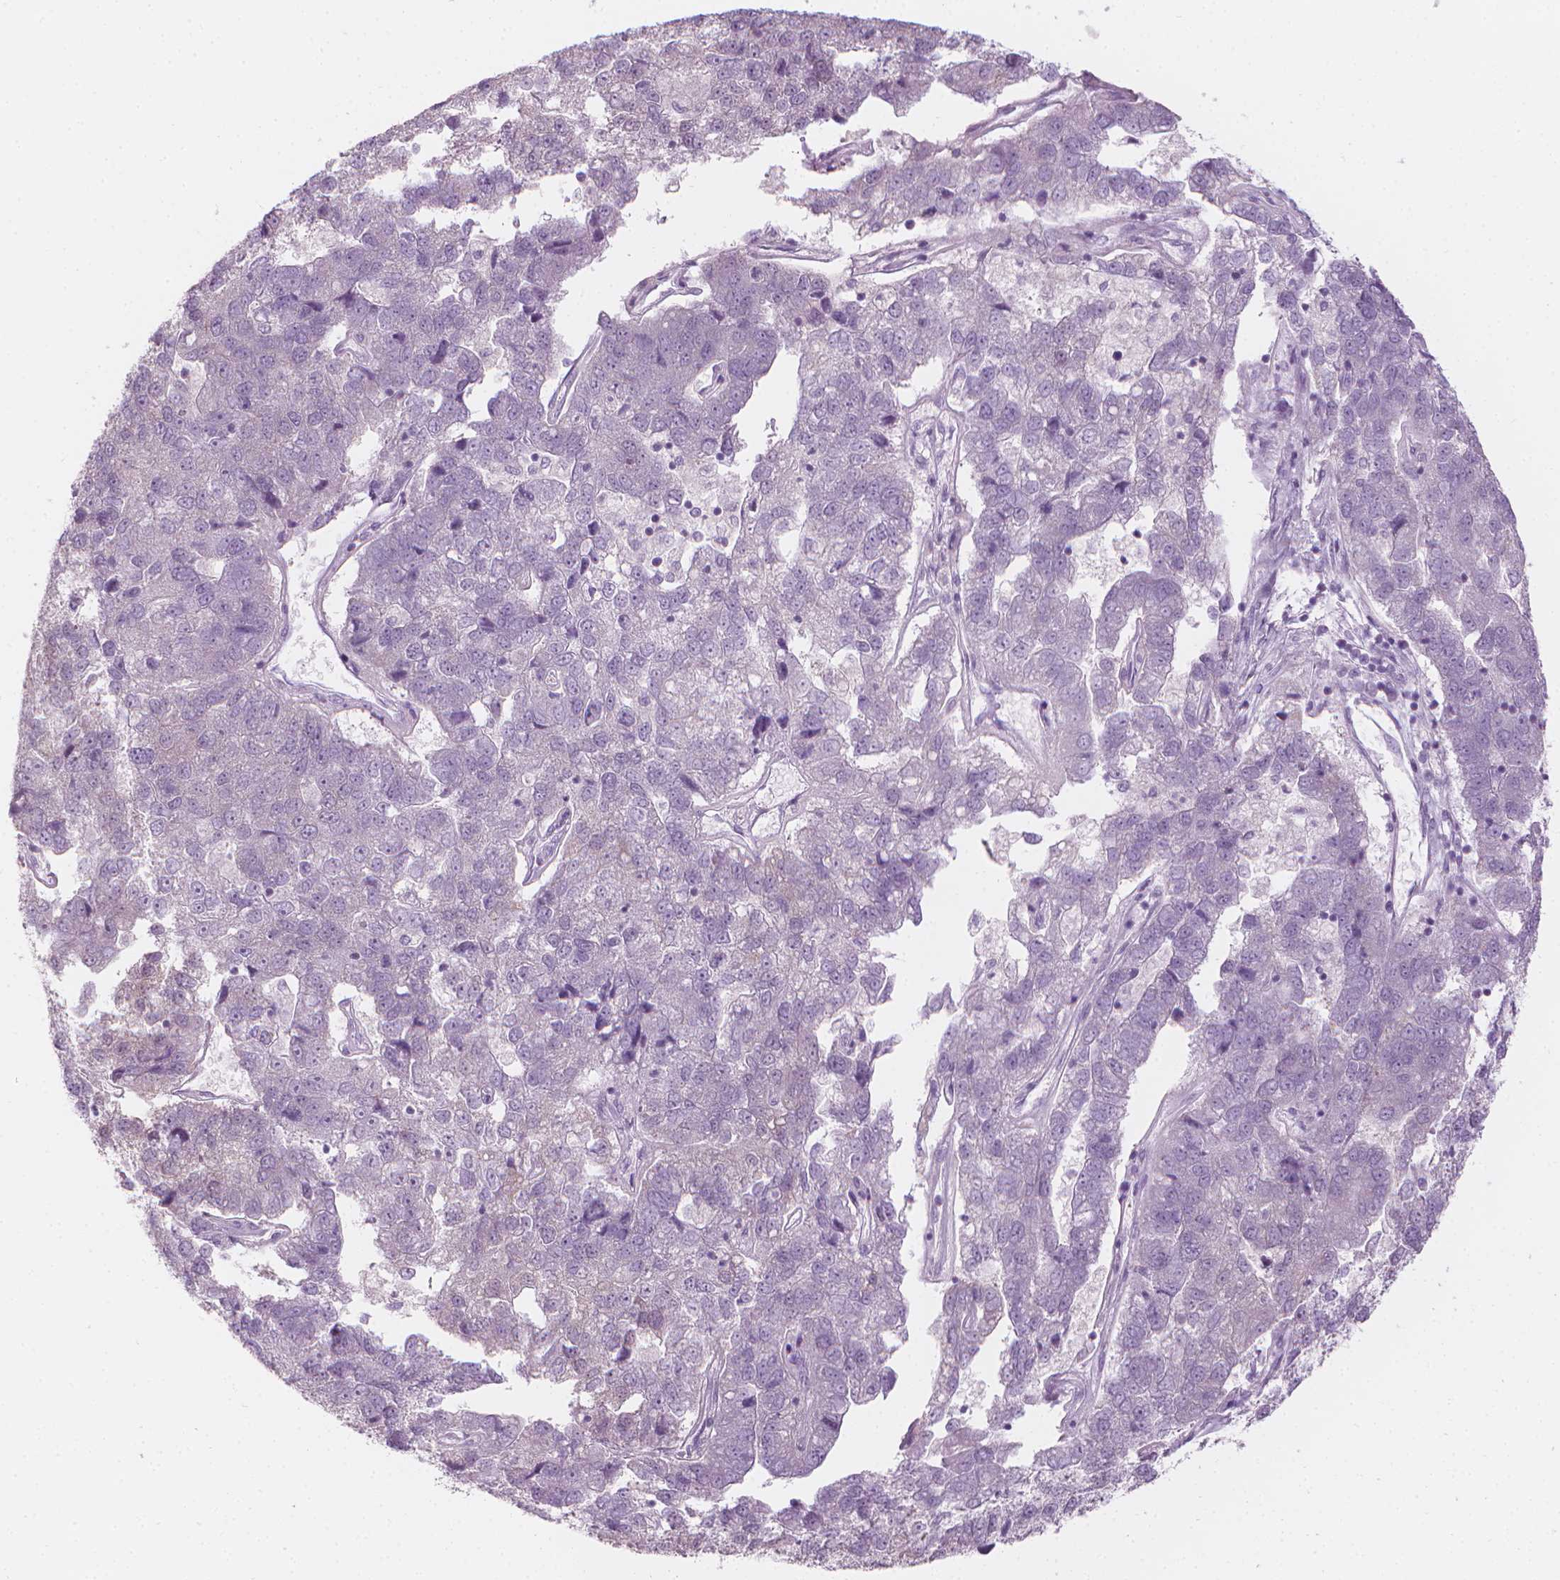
{"staining": {"intensity": "negative", "quantity": "none", "location": "none"}, "tissue": "pancreatic cancer", "cell_type": "Tumor cells", "image_type": "cancer", "snomed": [{"axis": "morphology", "description": "Adenocarcinoma, NOS"}, {"axis": "topography", "description": "Pancreas"}], "caption": "Tumor cells show no significant staining in pancreatic cancer.", "gene": "SHMT1", "patient": {"sex": "female", "age": 61}}